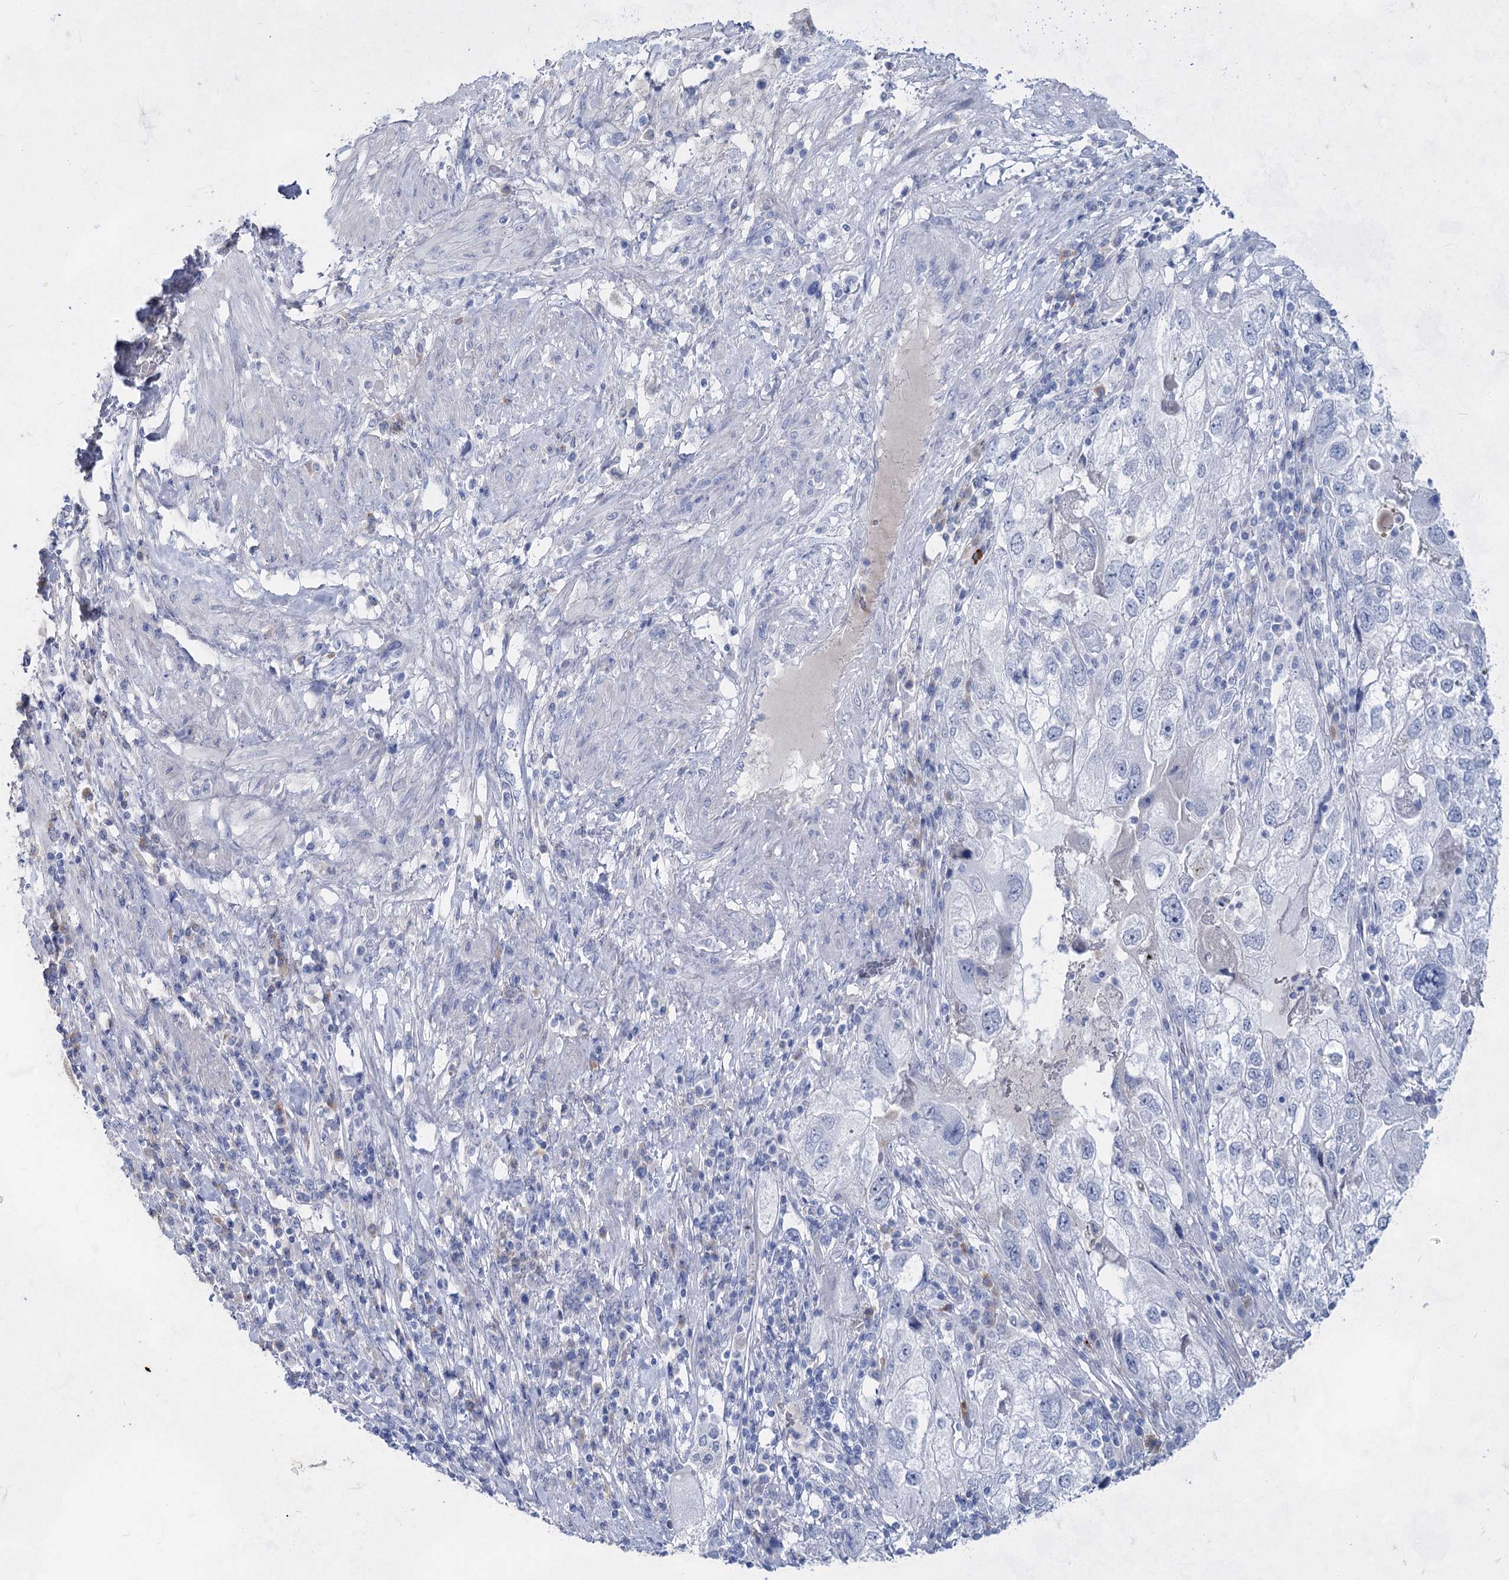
{"staining": {"intensity": "negative", "quantity": "none", "location": "none"}, "tissue": "endometrial cancer", "cell_type": "Tumor cells", "image_type": "cancer", "snomed": [{"axis": "morphology", "description": "Adenocarcinoma, NOS"}, {"axis": "topography", "description": "Endometrium"}], "caption": "Tumor cells show no significant expression in endometrial cancer (adenocarcinoma).", "gene": "ACRV1", "patient": {"sex": "female", "age": 49}}